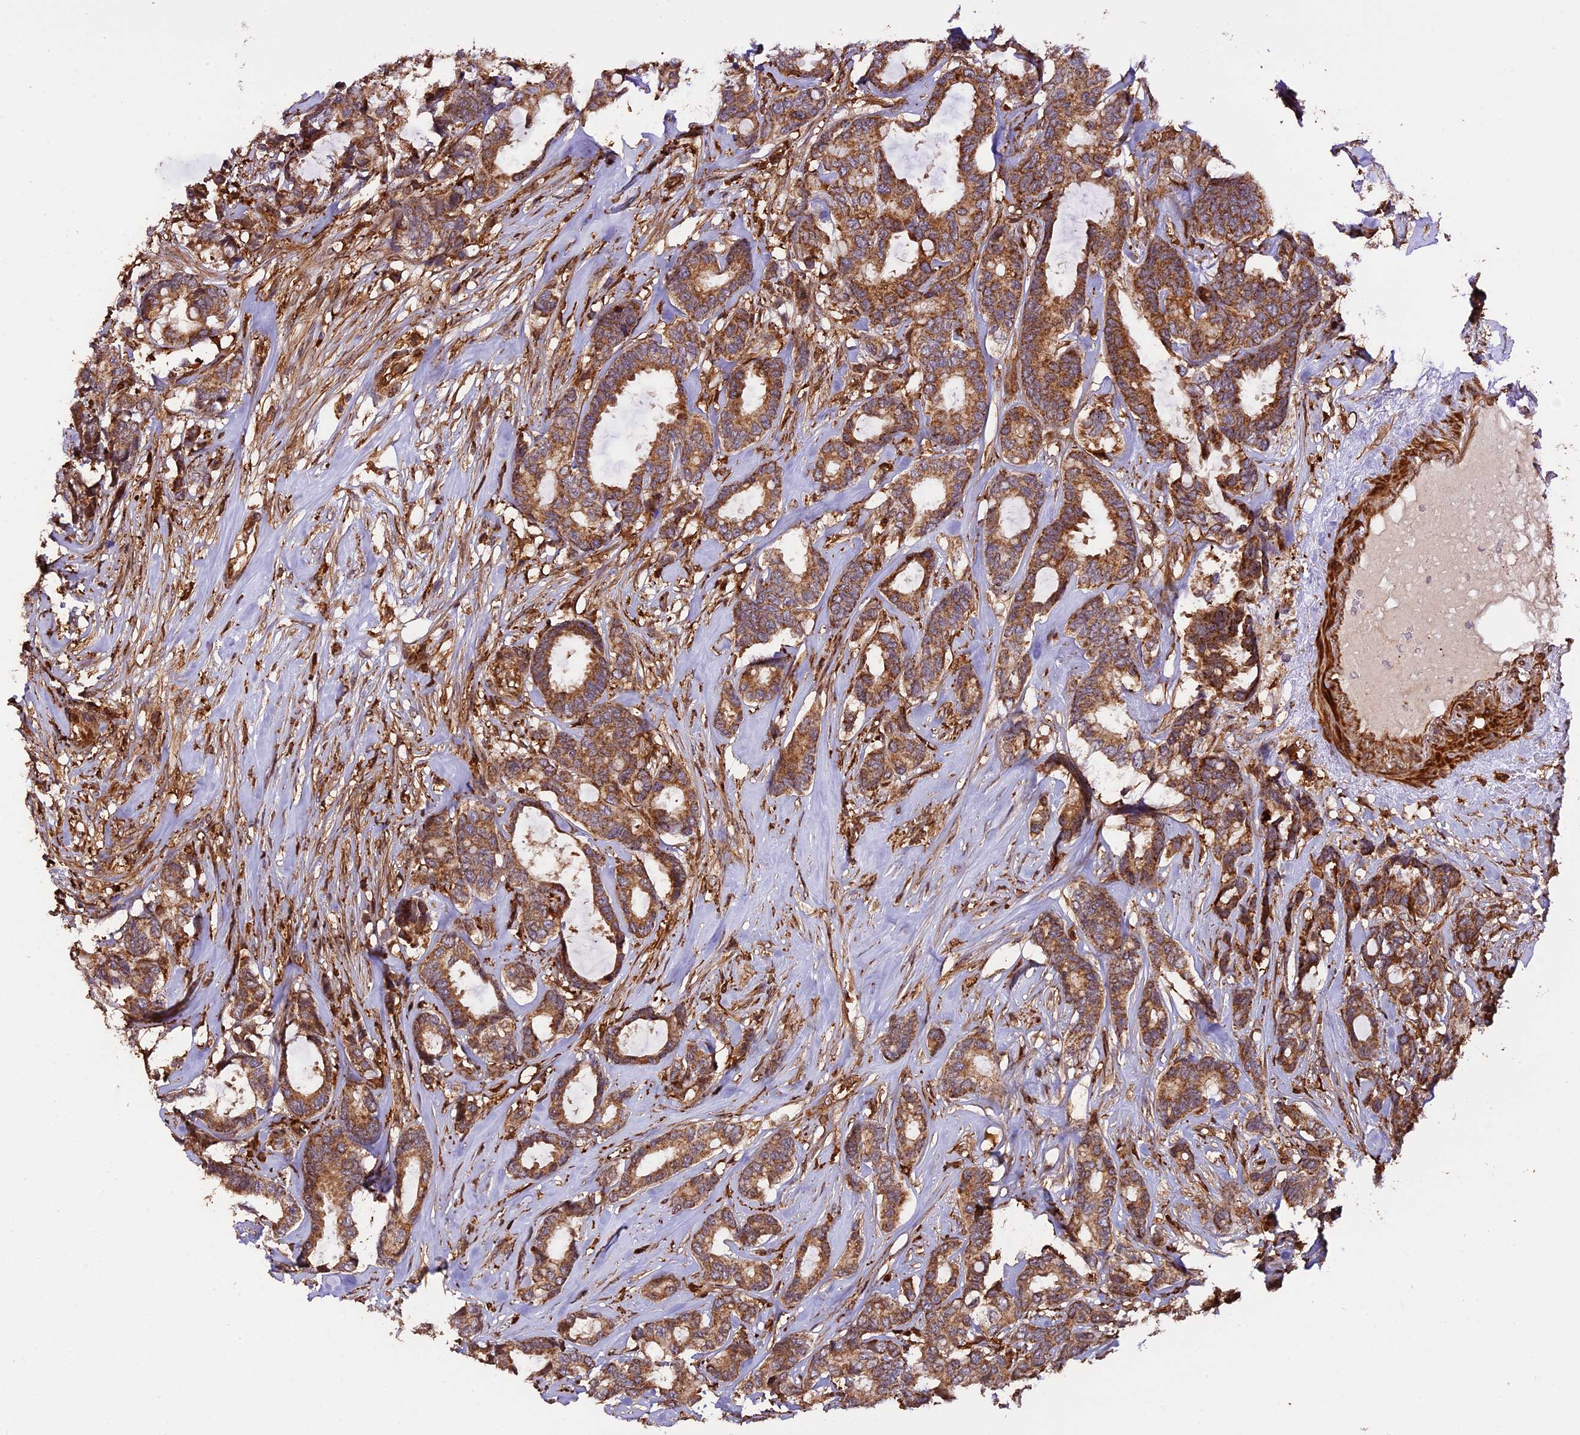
{"staining": {"intensity": "strong", "quantity": ">75%", "location": "cytoplasmic/membranous"}, "tissue": "breast cancer", "cell_type": "Tumor cells", "image_type": "cancer", "snomed": [{"axis": "morphology", "description": "Duct carcinoma"}, {"axis": "topography", "description": "Breast"}], "caption": "DAB (3,3'-diaminobenzidine) immunohistochemical staining of breast cancer (invasive ductal carcinoma) shows strong cytoplasmic/membranous protein staining in about >75% of tumor cells.", "gene": "HERPUD1", "patient": {"sex": "female", "age": 87}}